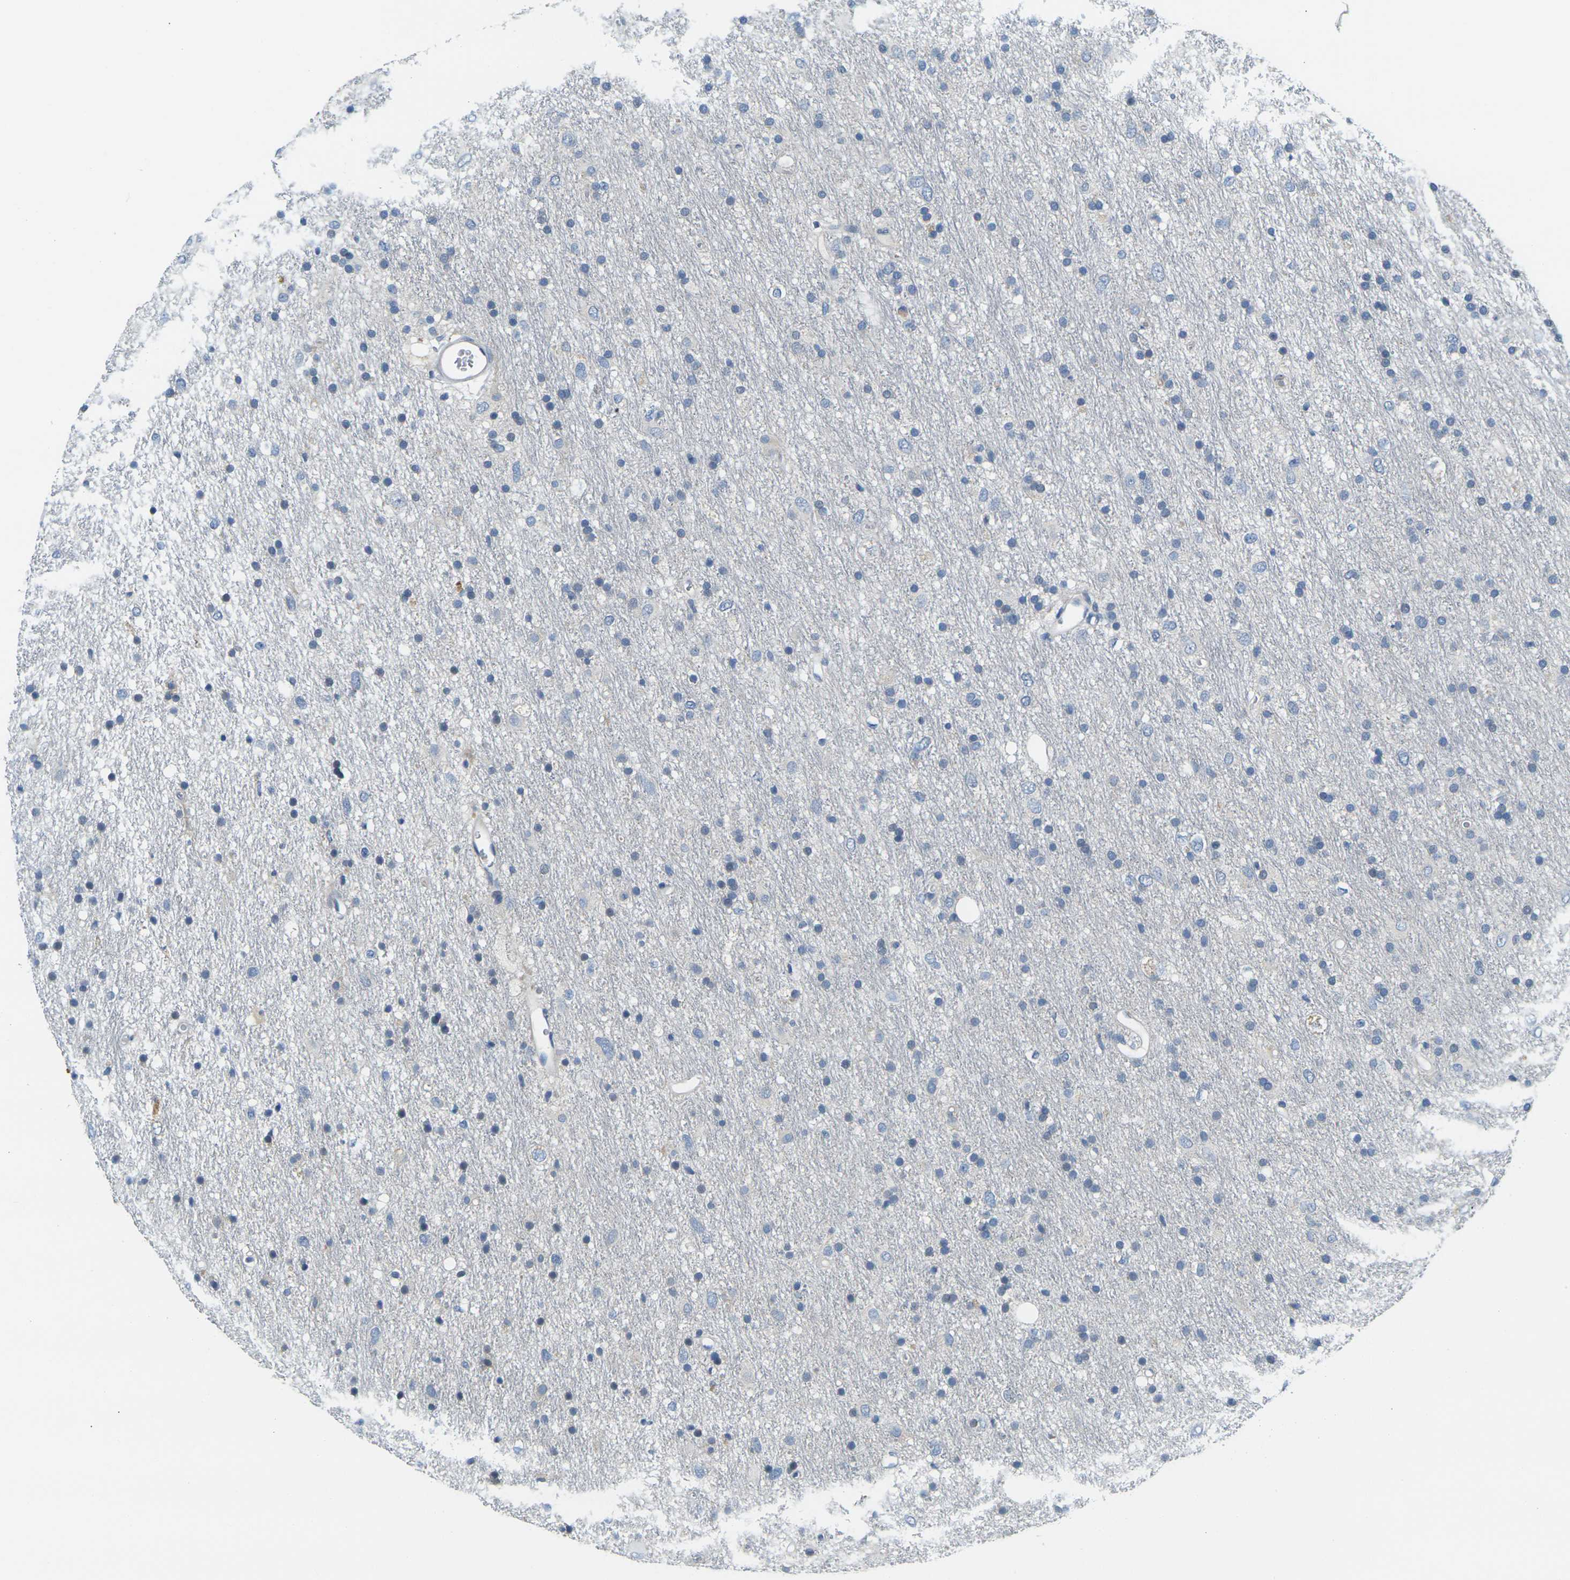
{"staining": {"intensity": "negative", "quantity": "none", "location": "none"}, "tissue": "glioma", "cell_type": "Tumor cells", "image_type": "cancer", "snomed": [{"axis": "morphology", "description": "Glioma, malignant, Low grade"}, {"axis": "topography", "description": "Brain"}], "caption": "A photomicrograph of malignant low-grade glioma stained for a protein demonstrates no brown staining in tumor cells.", "gene": "SHISAL2B", "patient": {"sex": "male", "age": 77}}